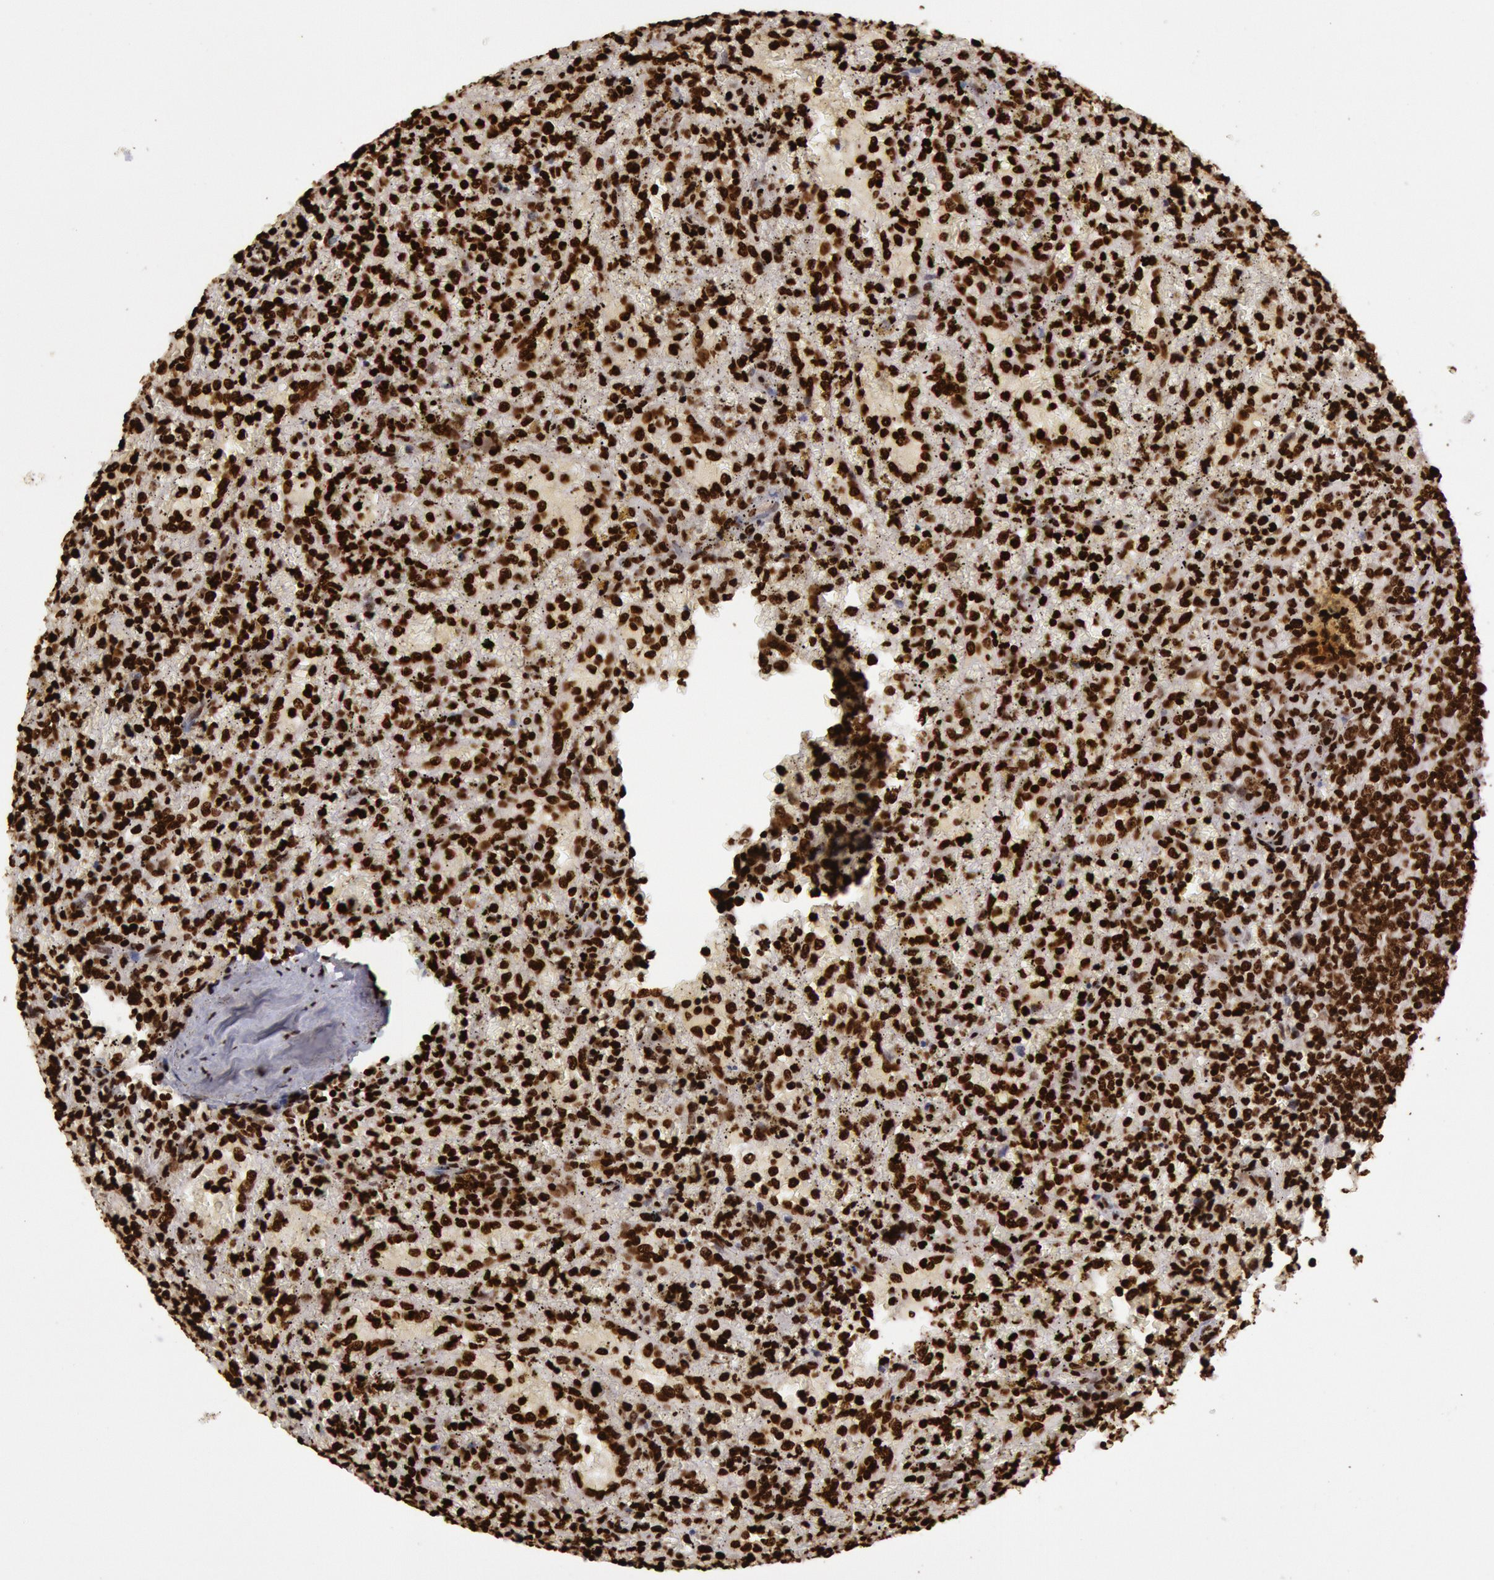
{"staining": {"intensity": "strong", "quantity": ">75%", "location": "nuclear"}, "tissue": "lymphoma", "cell_type": "Tumor cells", "image_type": "cancer", "snomed": [{"axis": "morphology", "description": "Malignant lymphoma, non-Hodgkin's type, High grade"}, {"axis": "topography", "description": "Spleen"}, {"axis": "topography", "description": "Lymph node"}], "caption": "Immunohistochemical staining of lymphoma demonstrates strong nuclear protein positivity in approximately >75% of tumor cells.", "gene": "H3-4", "patient": {"sex": "female", "age": 70}}